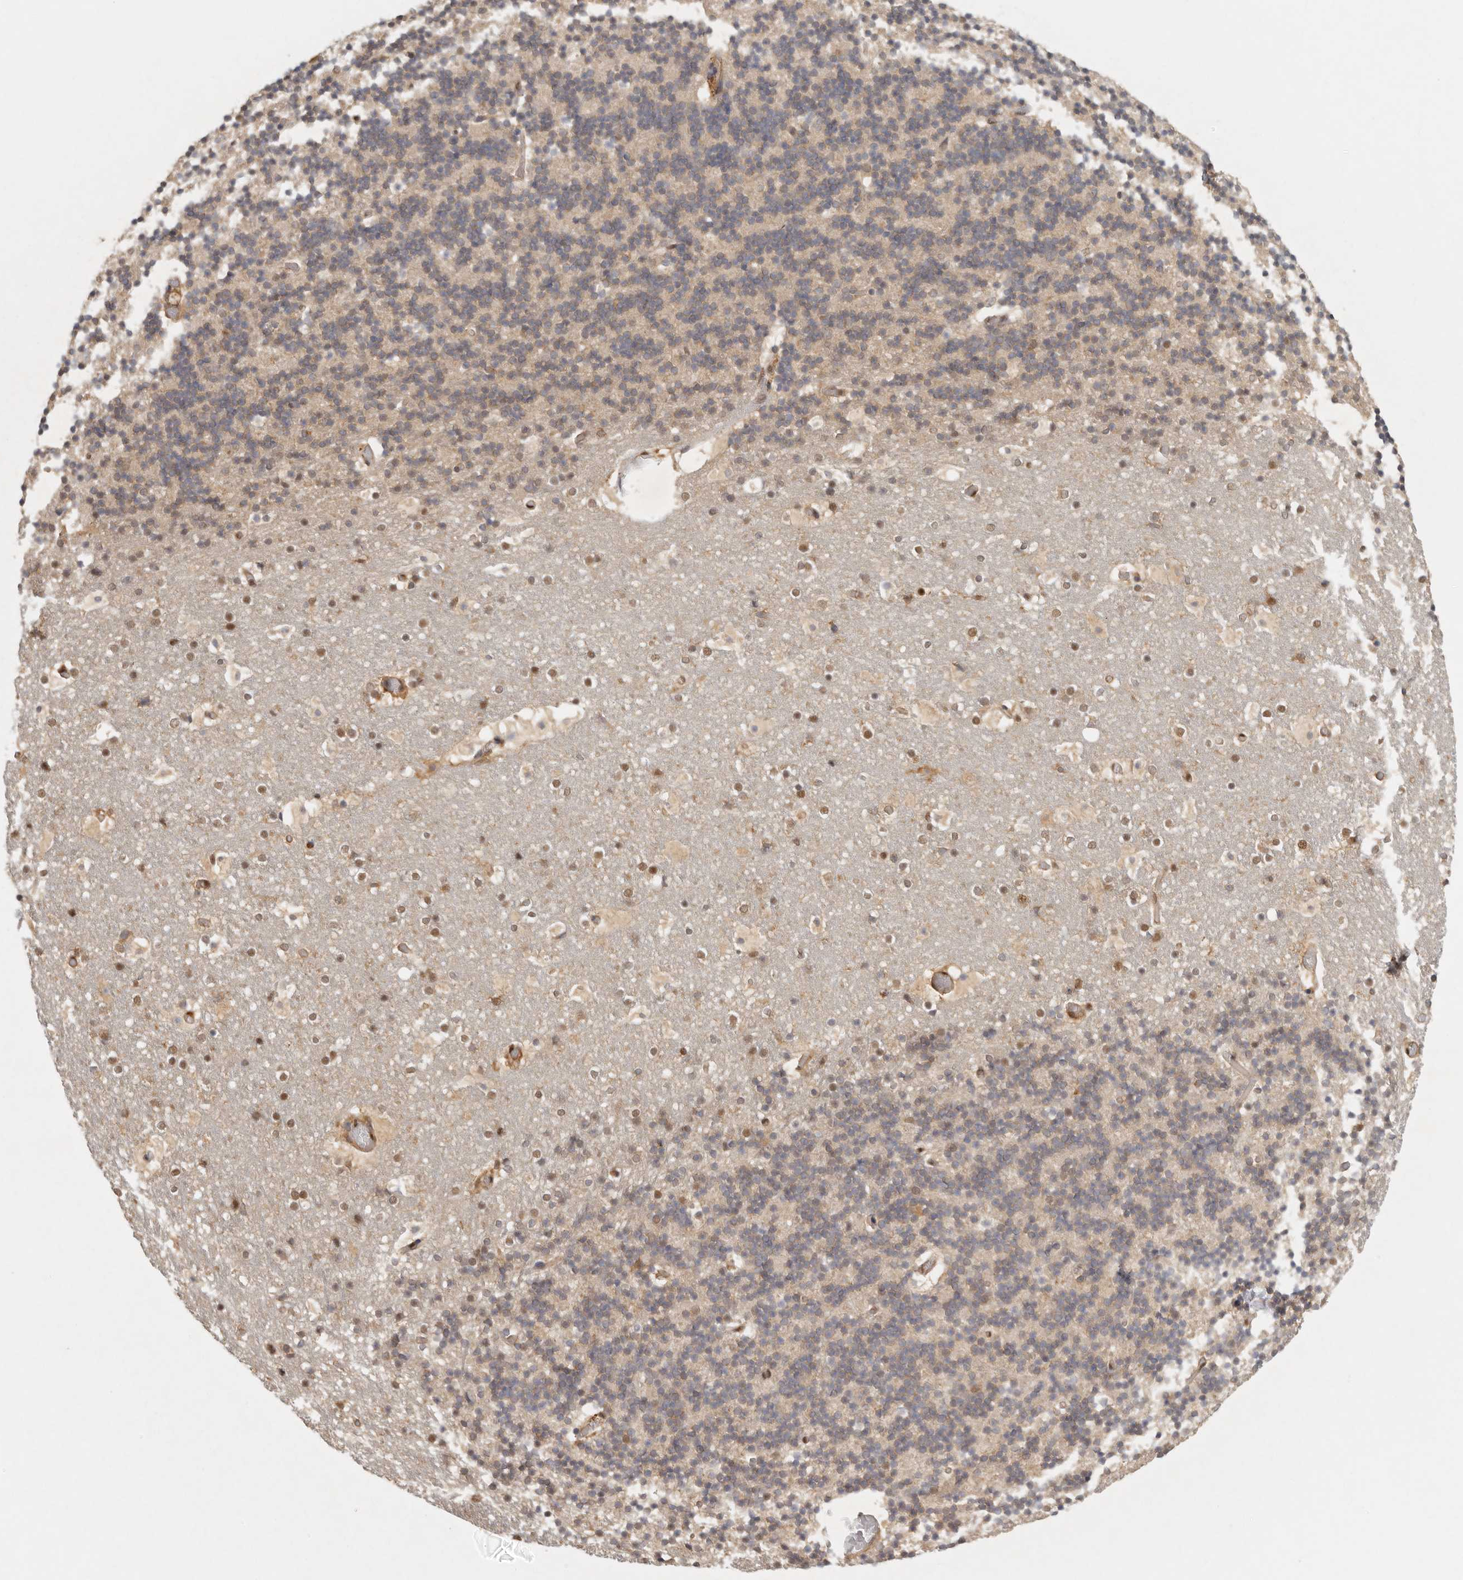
{"staining": {"intensity": "moderate", "quantity": "<25%", "location": "cytoplasmic/membranous,nuclear"}, "tissue": "cerebellum", "cell_type": "Cells in granular layer", "image_type": "normal", "snomed": [{"axis": "morphology", "description": "Normal tissue, NOS"}, {"axis": "topography", "description": "Cerebellum"}], "caption": "IHC photomicrograph of unremarkable cerebellum stained for a protein (brown), which demonstrates low levels of moderate cytoplasmic/membranous,nuclear expression in approximately <25% of cells in granular layer.", "gene": "PSMA5", "patient": {"sex": "male", "age": 57}}